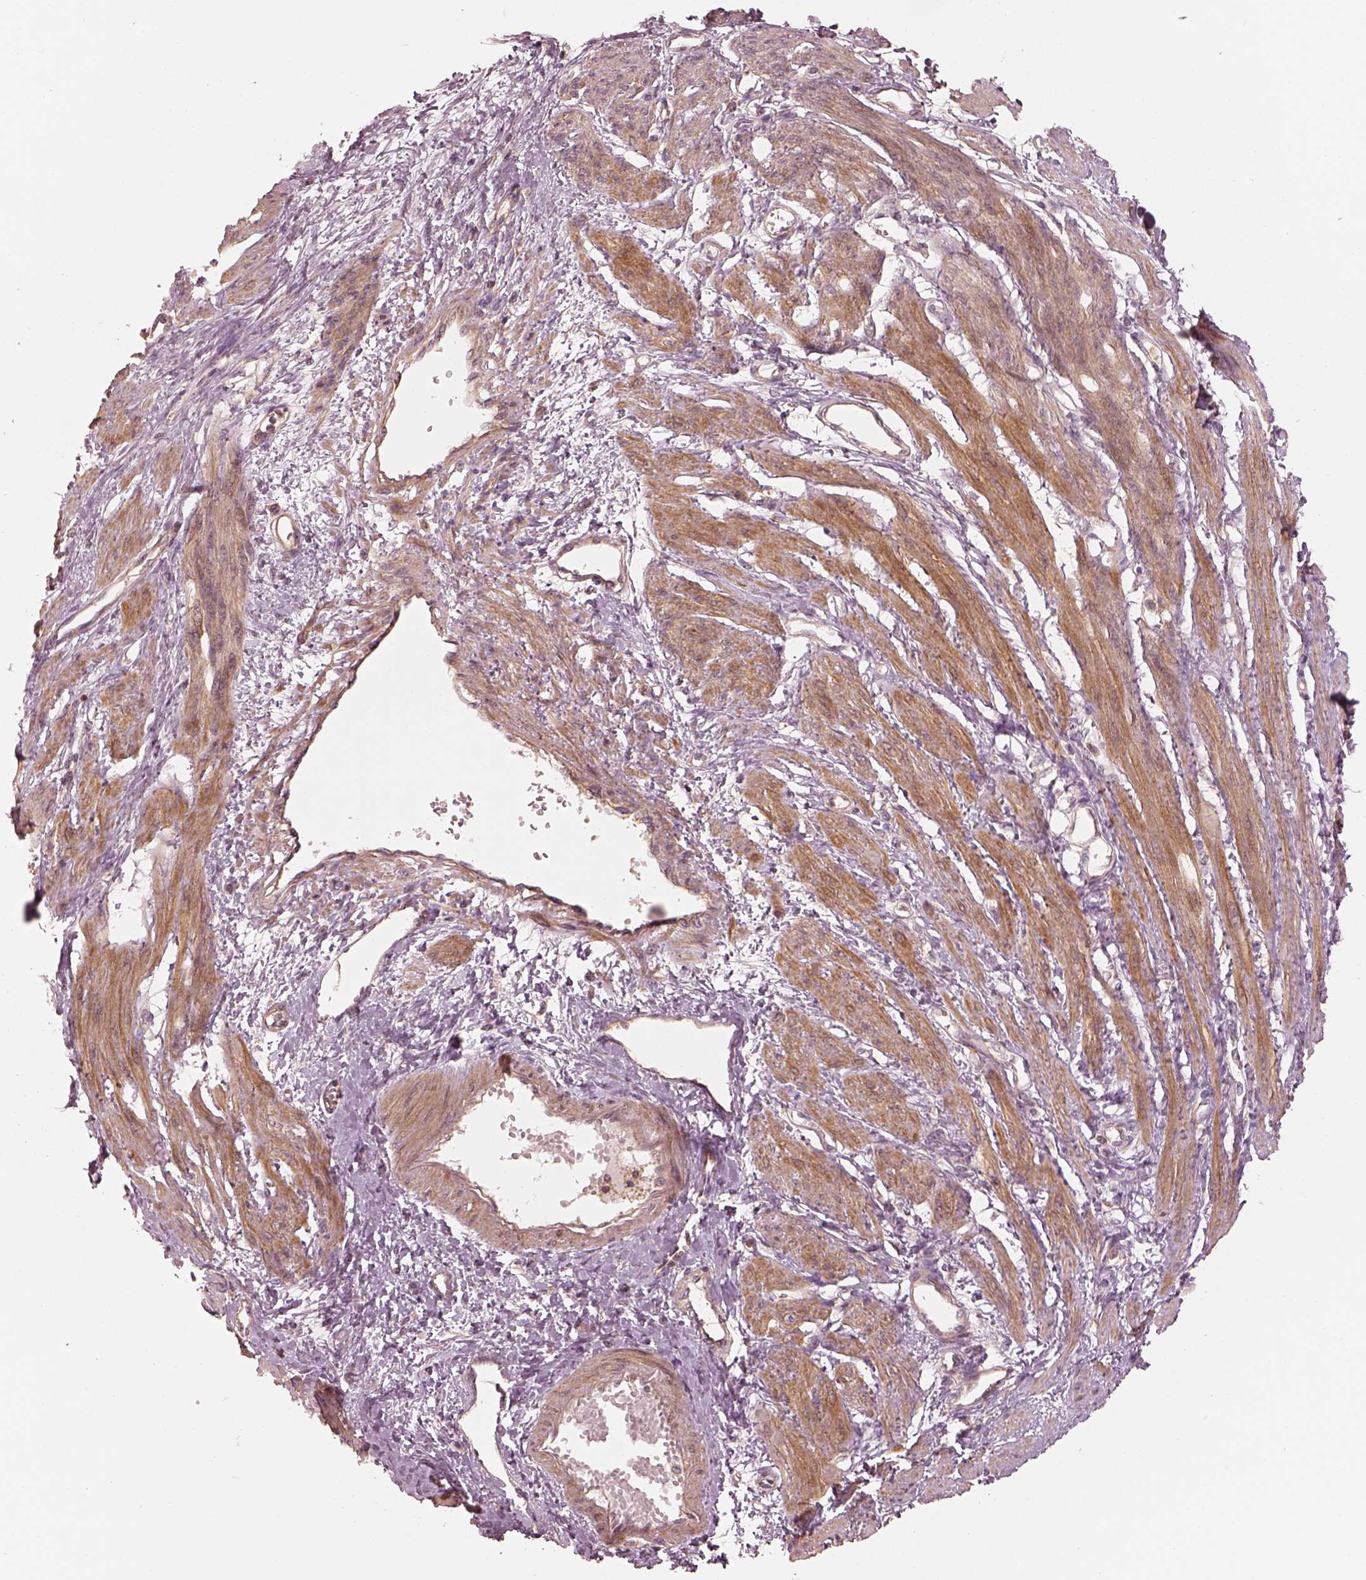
{"staining": {"intensity": "moderate", "quantity": "25%-75%", "location": "cytoplasmic/membranous"}, "tissue": "smooth muscle", "cell_type": "Smooth muscle cells", "image_type": "normal", "snomed": [{"axis": "morphology", "description": "Normal tissue, NOS"}, {"axis": "topography", "description": "Smooth muscle"}, {"axis": "topography", "description": "Uterus"}], "caption": "Immunohistochemical staining of unremarkable smooth muscle demonstrates 25%-75% levels of moderate cytoplasmic/membranous protein positivity in approximately 25%-75% of smooth muscle cells. The staining was performed using DAB to visualize the protein expression in brown, while the nuclei were stained in blue with hematoxylin (Magnification: 20x).", "gene": "FAM107B", "patient": {"sex": "female", "age": 39}}